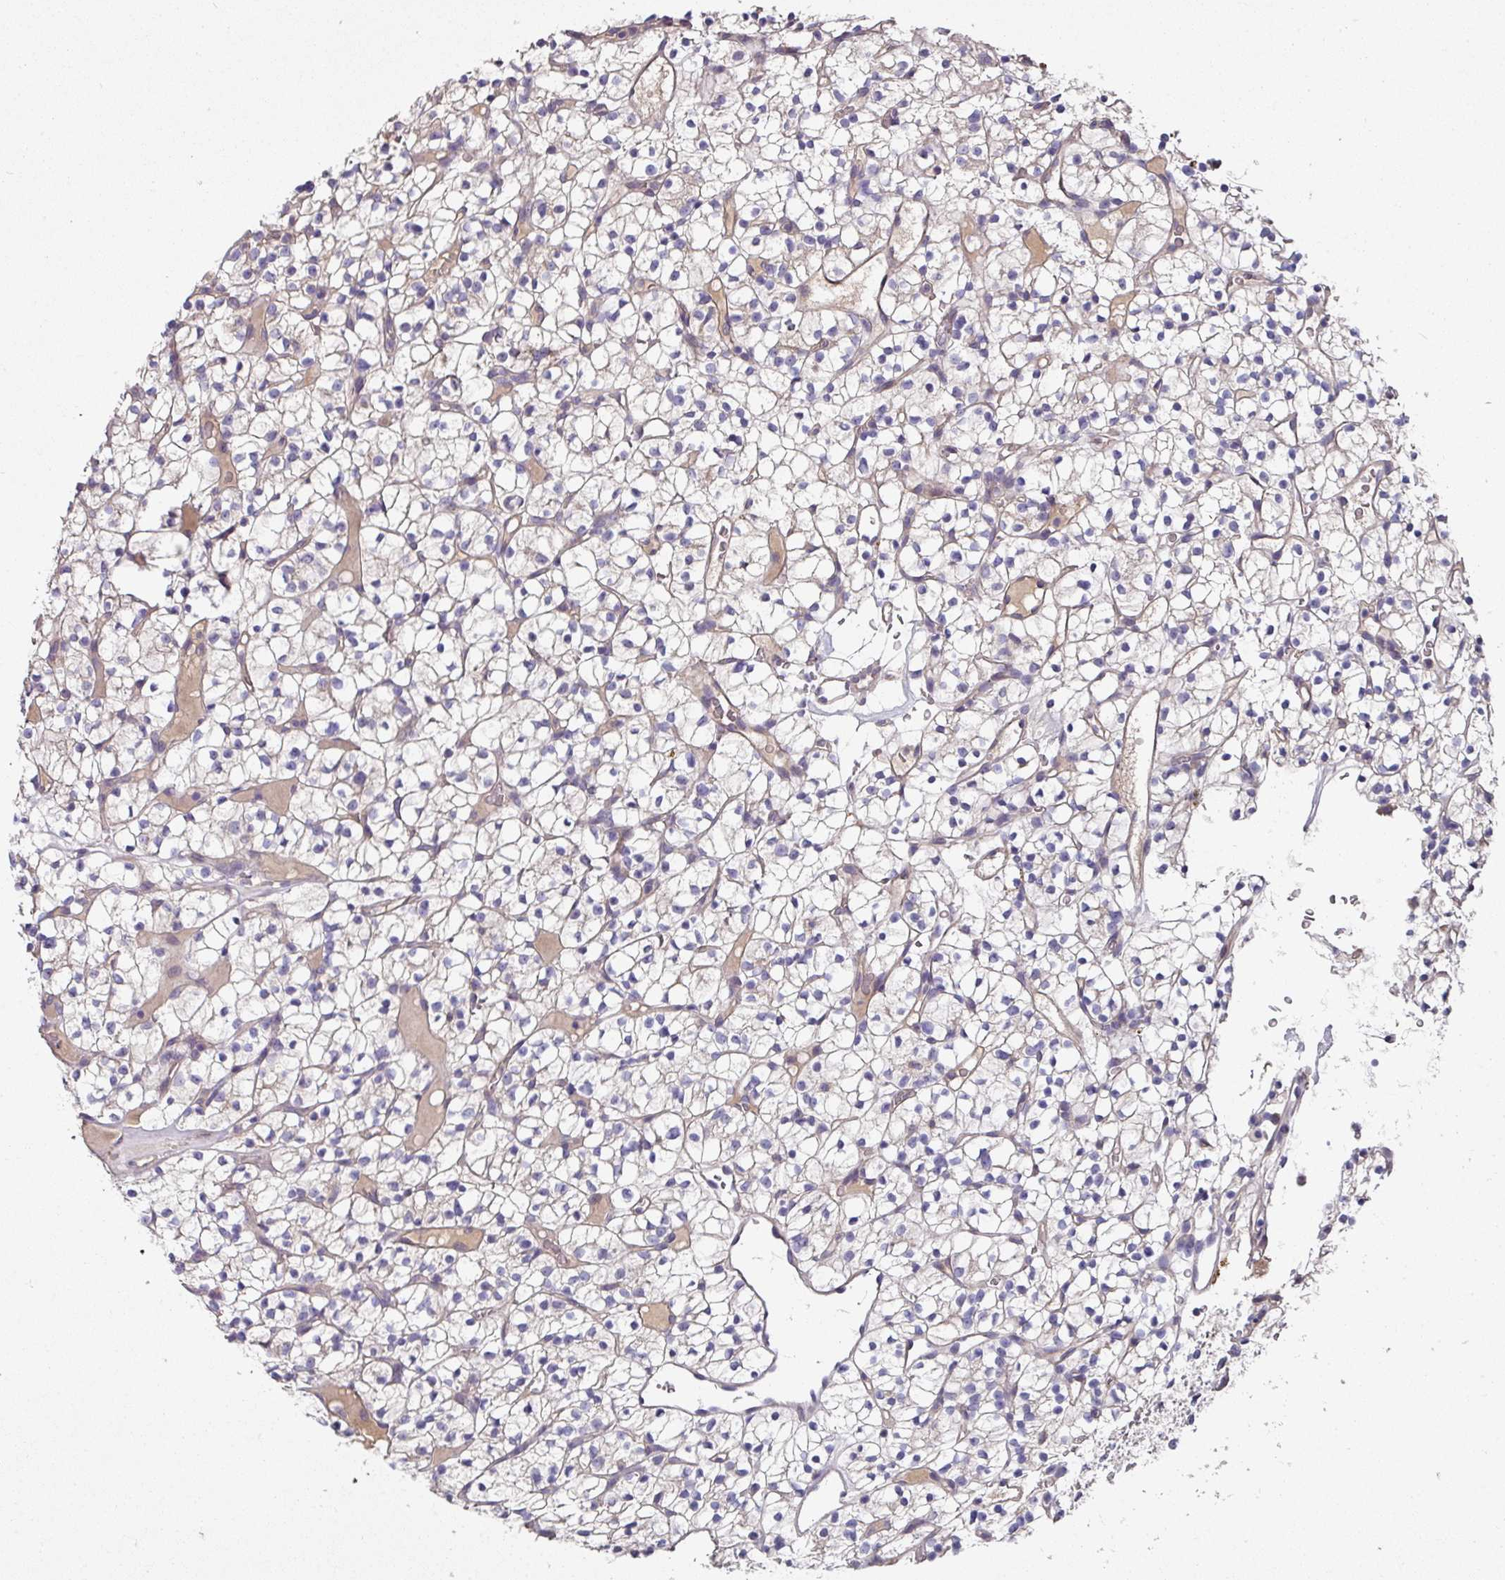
{"staining": {"intensity": "negative", "quantity": "none", "location": "none"}, "tissue": "renal cancer", "cell_type": "Tumor cells", "image_type": "cancer", "snomed": [{"axis": "morphology", "description": "Adenocarcinoma, NOS"}, {"axis": "topography", "description": "Kidney"}], "caption": "Tumor cells show no significant protein expression in adenocarcinoma (renal). (DAB (3,3'-diaminobenzidine) immunohistochemistry (IHC) with hematoxylin counter stain).", "gene": "C4orf48", "patient": {"sex": "female", "age": 64}}